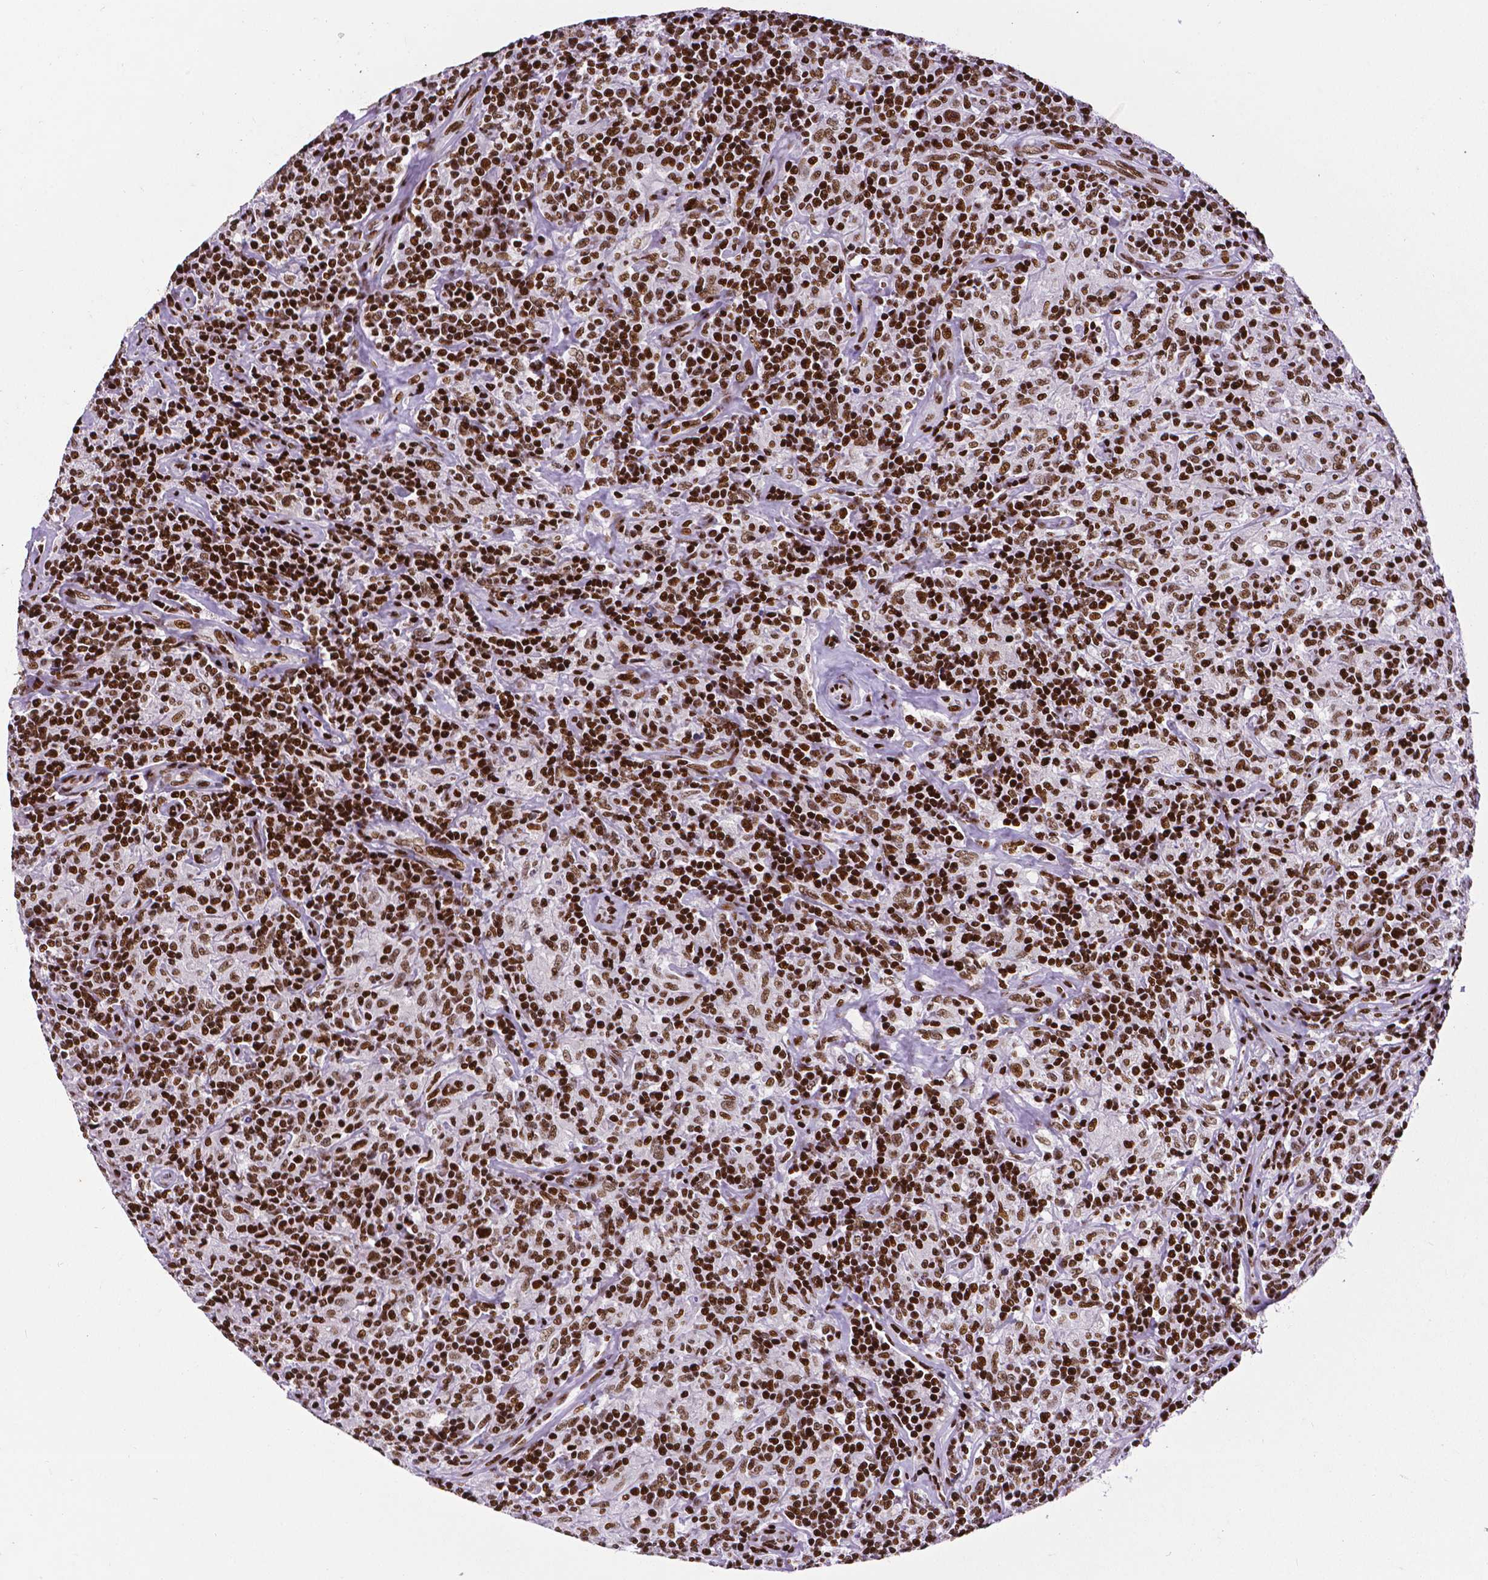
{"staining": {"intensity": "strong", "quantity": ">75%", "location": "nuclear"}, "tissue": "lymphoma", "cell_type": "Tumor cells", "image_type": "cancer", "snomed": [{"axis": "morphology", "description": "Hodgkin's disease, NOS"}, {"axis": "topography", "description": "Lymph node"}], "caption": "This histopathology image shows lymphoma stained with immunohistochemistry to label a protein in brown. The nuclear of tumor cells show strong positivity for the protein. Nuclei are counter-stained blue.", "gene": "CTCF", "patient": {"sex": "male", "age": 70}}